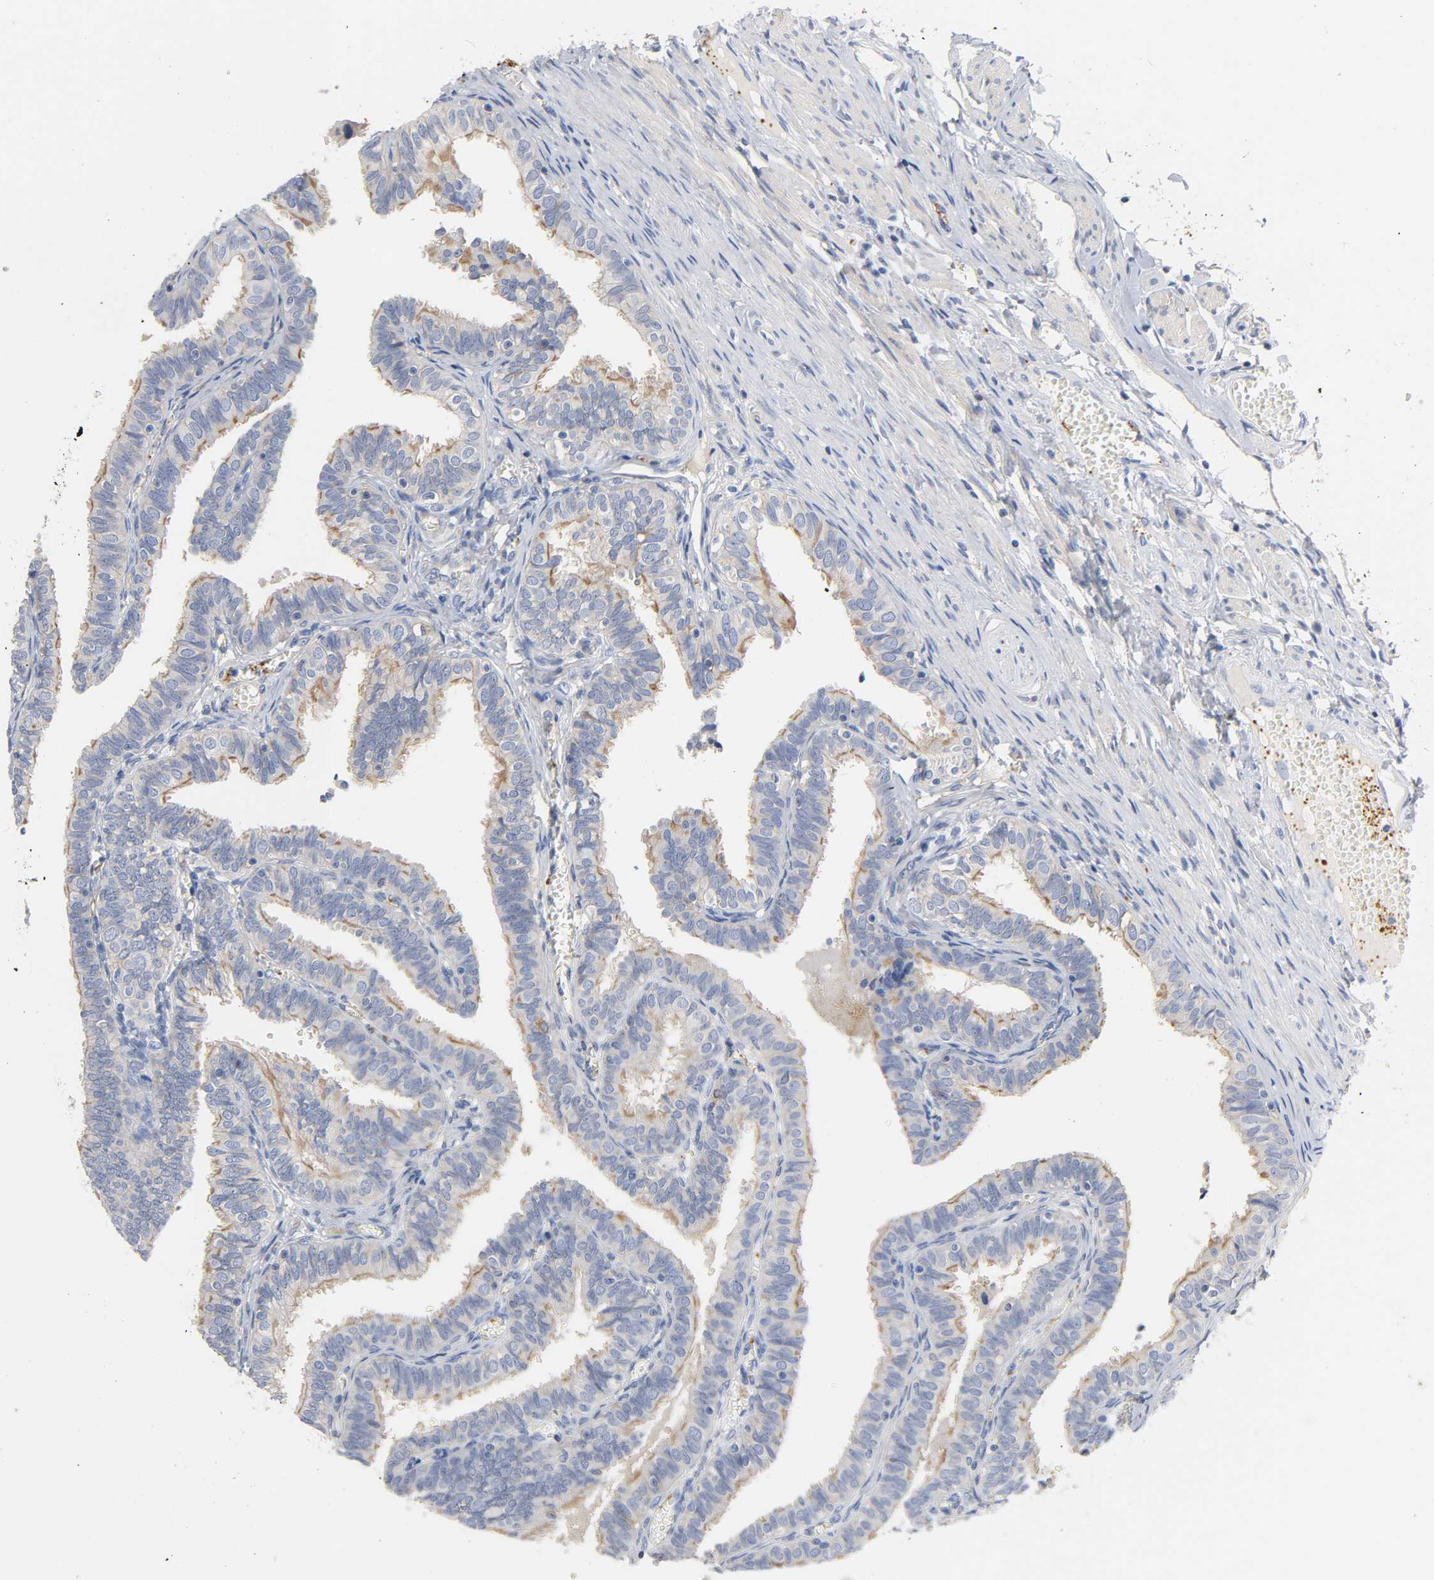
{"staining": {"intensity": "weak", "quantity": "25%-75%", "location": "cytoplasmic/membranous"}, "tissue": "fallopian tube", "cell_type": "Glandular cells", "image_type": "normal", "snomed": [{"axis": "morphology", "description": "Normal tissue, NOS"}, {"axis": "topography", "description": "Fallopian tube"}], "caption": "Immunohistochemistry (IHC) histopathology image of normal fallopian tube stained for a protein (brown), which reveals low levels of weak cytoplasmic/membranous positivity in about 25%-75% of glandular cells.", "gene": "SRC", "patient": {"sex": "female", "age": 46}}